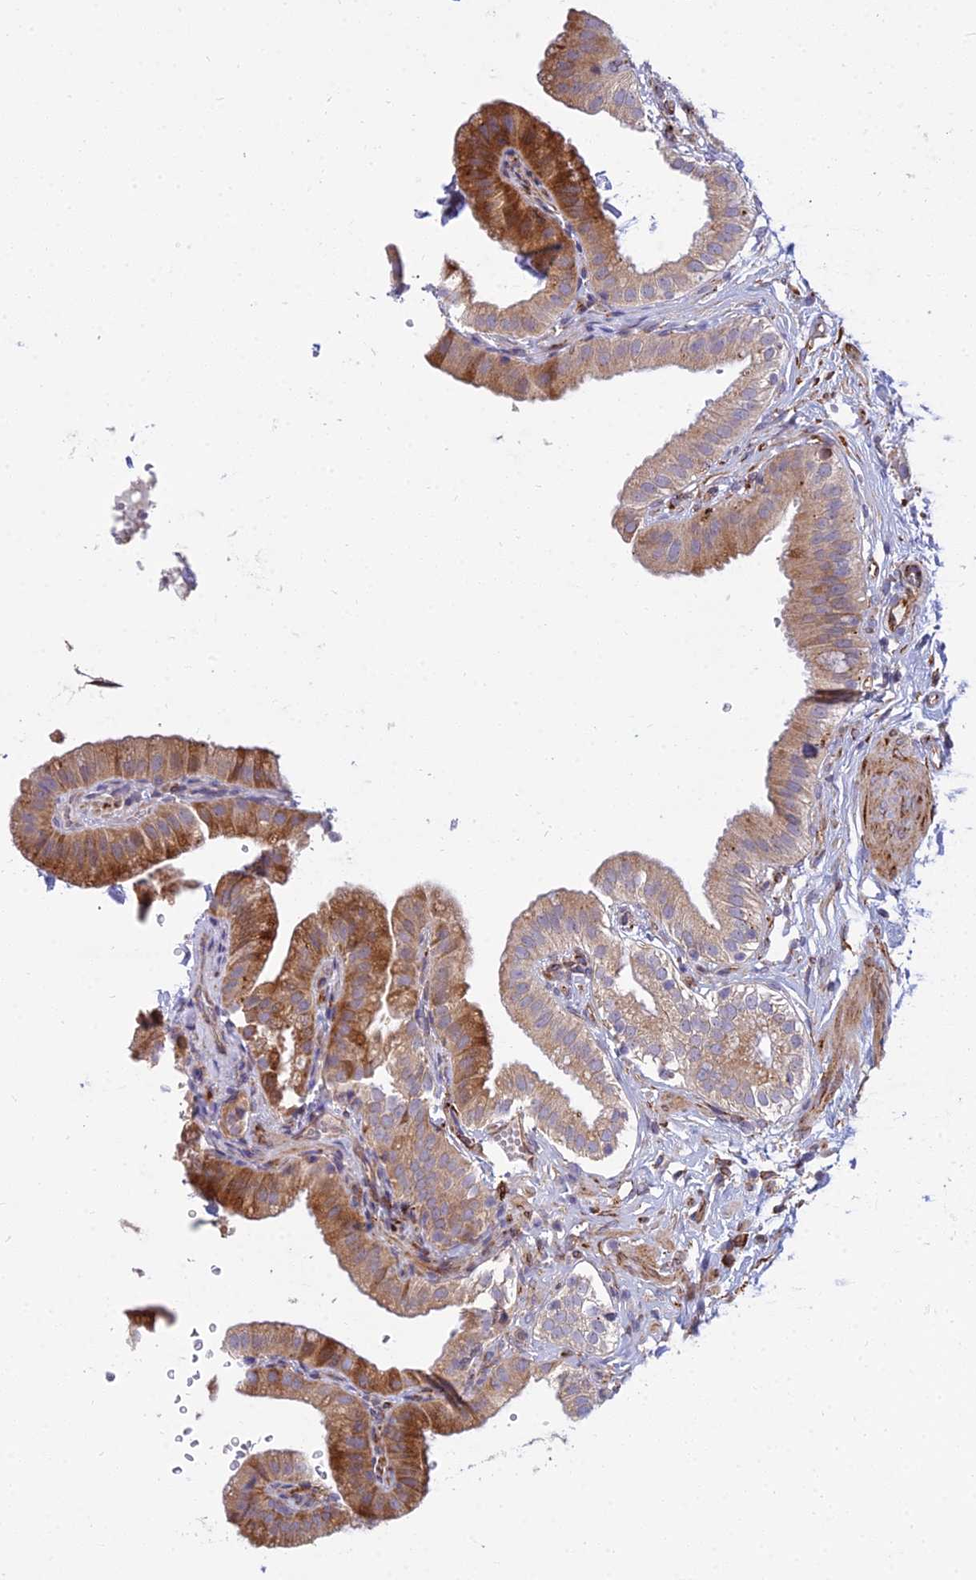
{"staining": {"intensity": "moderate", "quantity": "25%-75%", "location": "cytoplasmic/membranous"}, "tissue": "gallbladder", "cell_type": "Glandular cells", "image_type": "normal", "snomed": [{"axis": "morphology", "description": "Normal tissue, NOS"}, {"axis": "topography", "description": "Gallbladder"}], "caption": "Protein staining shows moderate cytoplasmic/membranous expression in about 25%-75% of glandular cells in normal gallbladder. (Brightfield microscopy of DAB IHC at high magnification).", "gene": "NDUFAF7", "patient": {"sex": "female", "age": 61}}